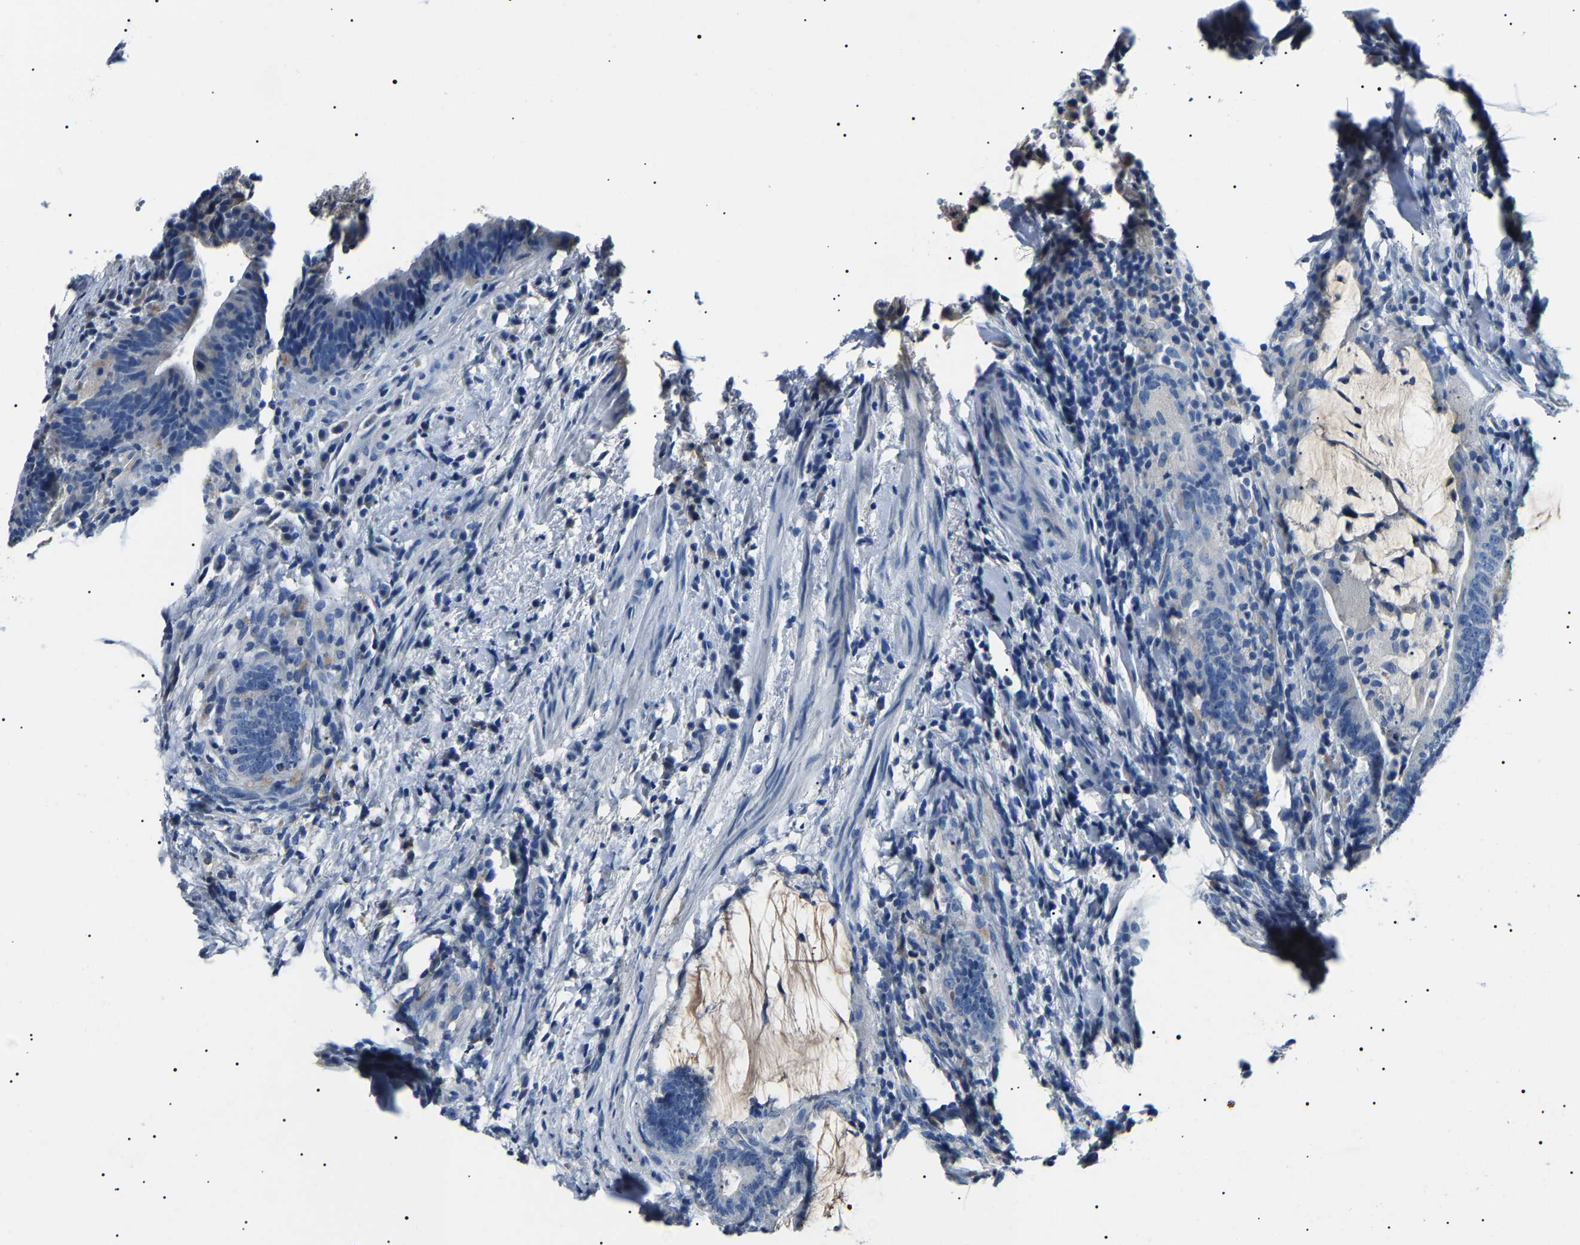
{"staining": {"intensity": "negative", "quantity": "none", "location": "none"}, "tissue": "colorectal cancer", "cell_type": "Tumor cells", "image_type": "cancer", "snomed": [{"axis": "morphology", "description": "Adenocarcinoma, NOS"}, {"axis": "topography", "description": "Colon"}], "caption": "Tumor cells show no significant protein expression in colorectal adenocarcinoma.", "gene": "KLK15", "patient": {"sex": "female", "age": 66}}